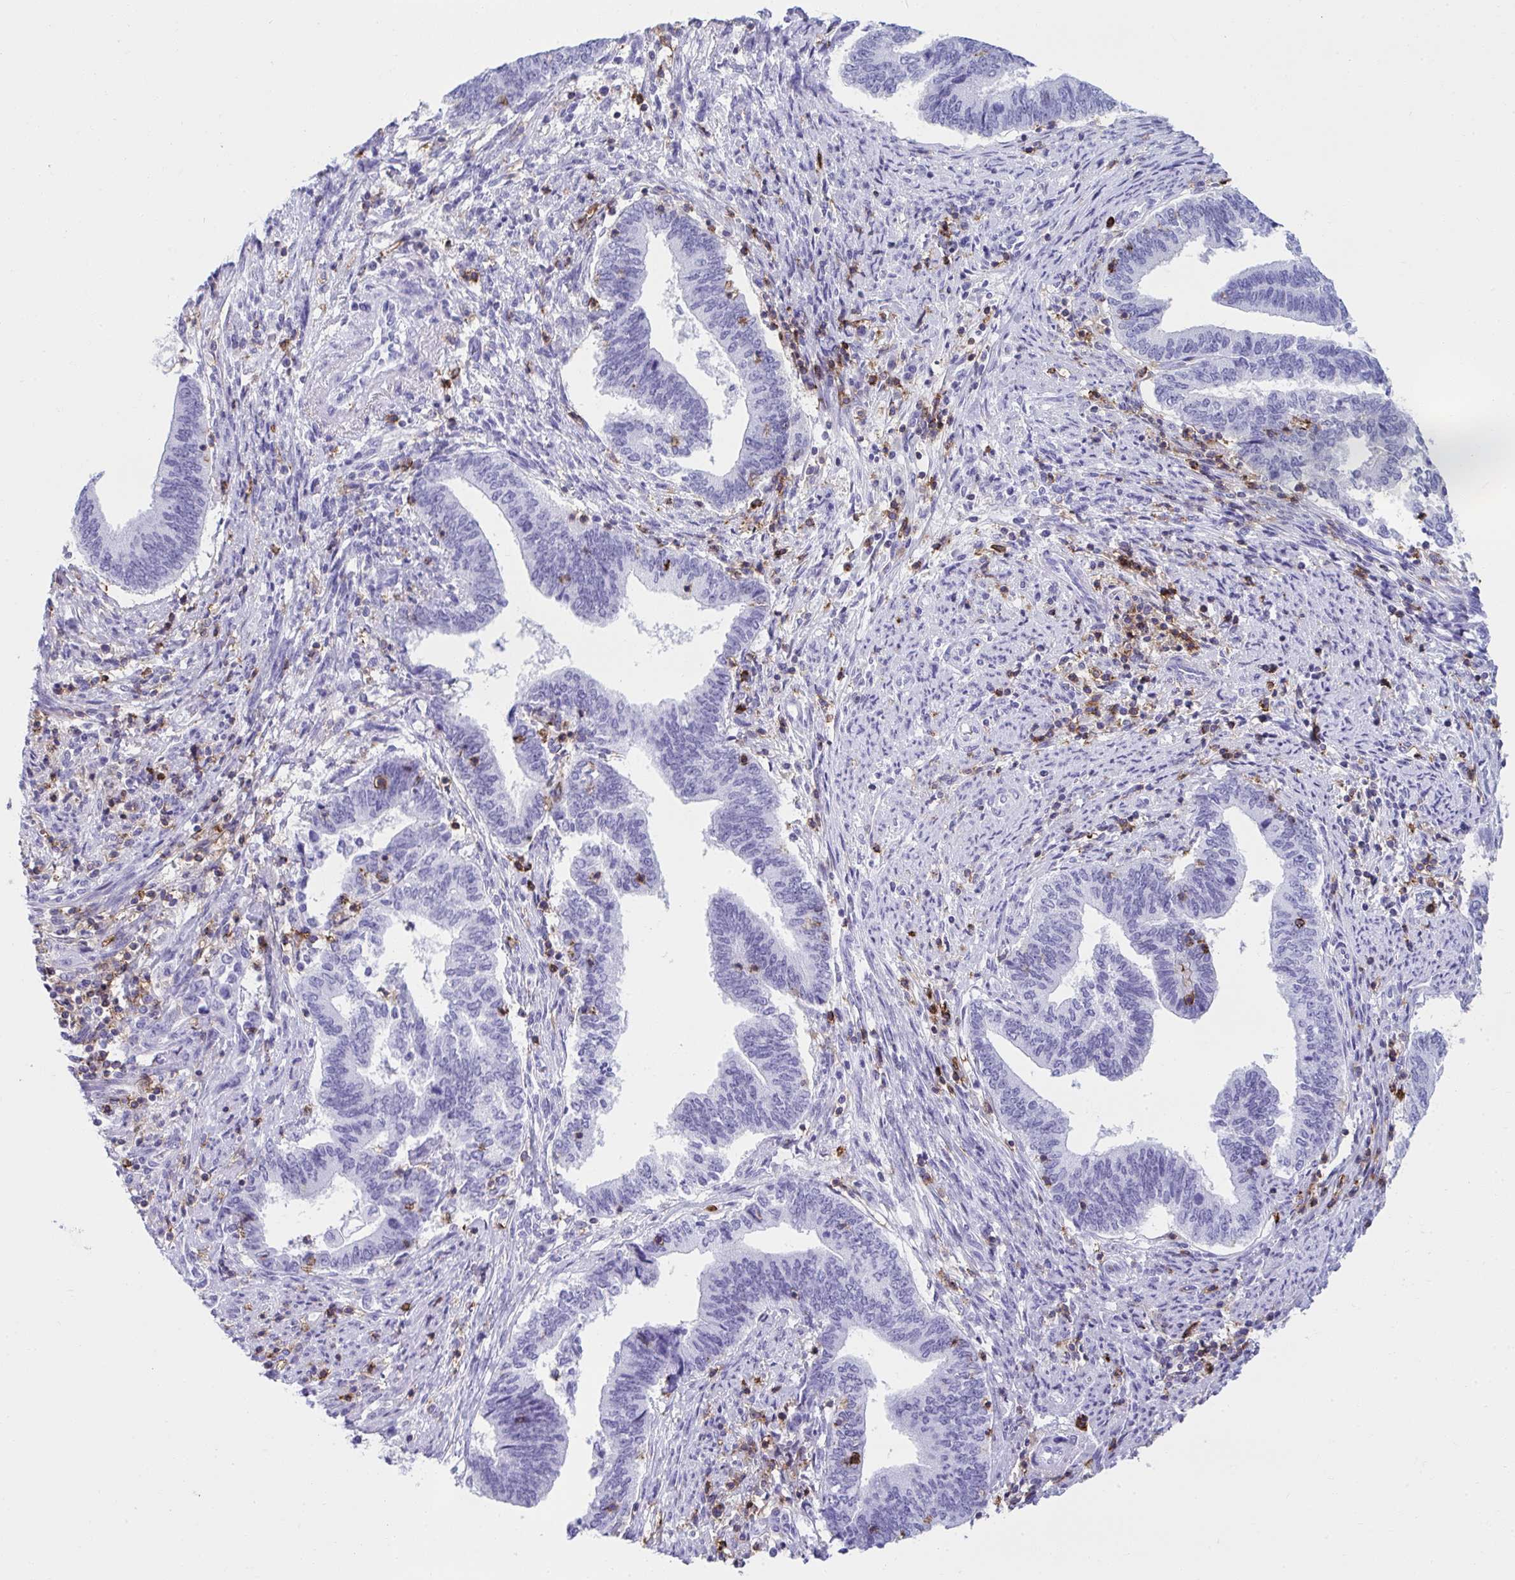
{"staining": {"intensity": "negative", "quantity": "none", "location": "none"}, "tissue": "endometrial cancer", "cell_type": "Tumor cells", "image_type": "cancer", "snomed": [{"axis": "morphology", "description": "Adenocarcinoma, NOS"}, {"axis": "topography", "description": "Endometrium"}], "caption": "High power microscopy micrograph of an immunohistochemistry (IHC) histopathology image of endometrial adenocarcinoma, revealing no significant expression in tumor cells. The staining was performed using DAB to visualize the protein expression in brown, while the nuclei were stained in blue with hematoxylin (Magnification: 20x).", "gene": "SPN", "patient": {"sex": "female", "age": 65}}